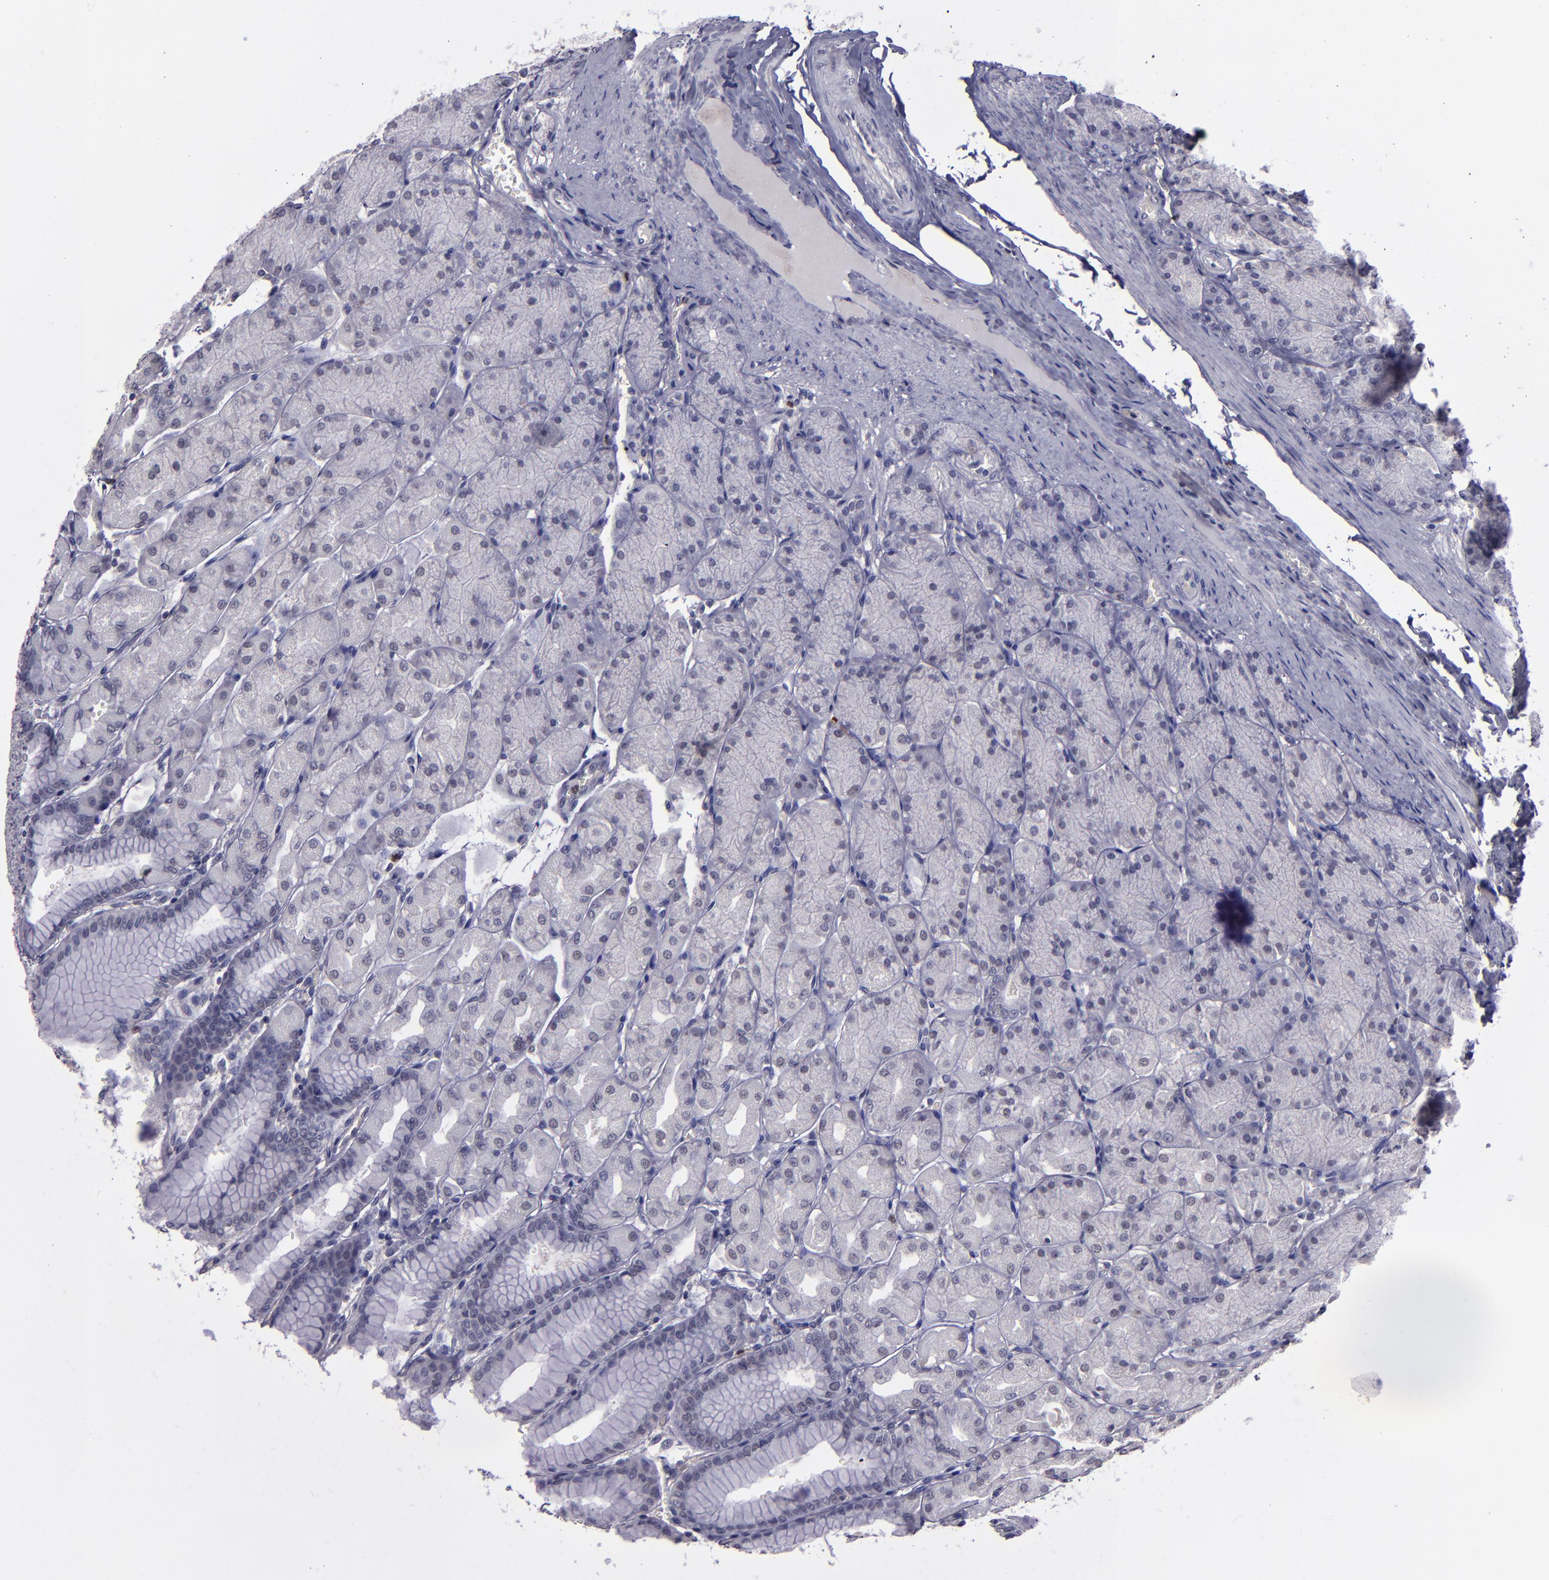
{"staining": {"intensity": "negative", "quantity": "none", "location": "none"}, "tissue": "stomach", "cell_type": "Glandular cells", "image_type": "normal", "snomed": [{"axis": "morphology", "description": "Normal tissue, NOS"}, {"axis": "topography", "description": "Stomach, upper"}], "caption": "This image is of normal stomach stained with immunohistochemistry to label a protein in brown with the nuclei are counter-stained blue. There is no expression in glandular cells.", "gene": "CEBPE", "patient": {"sex": "female", "age": 56}}